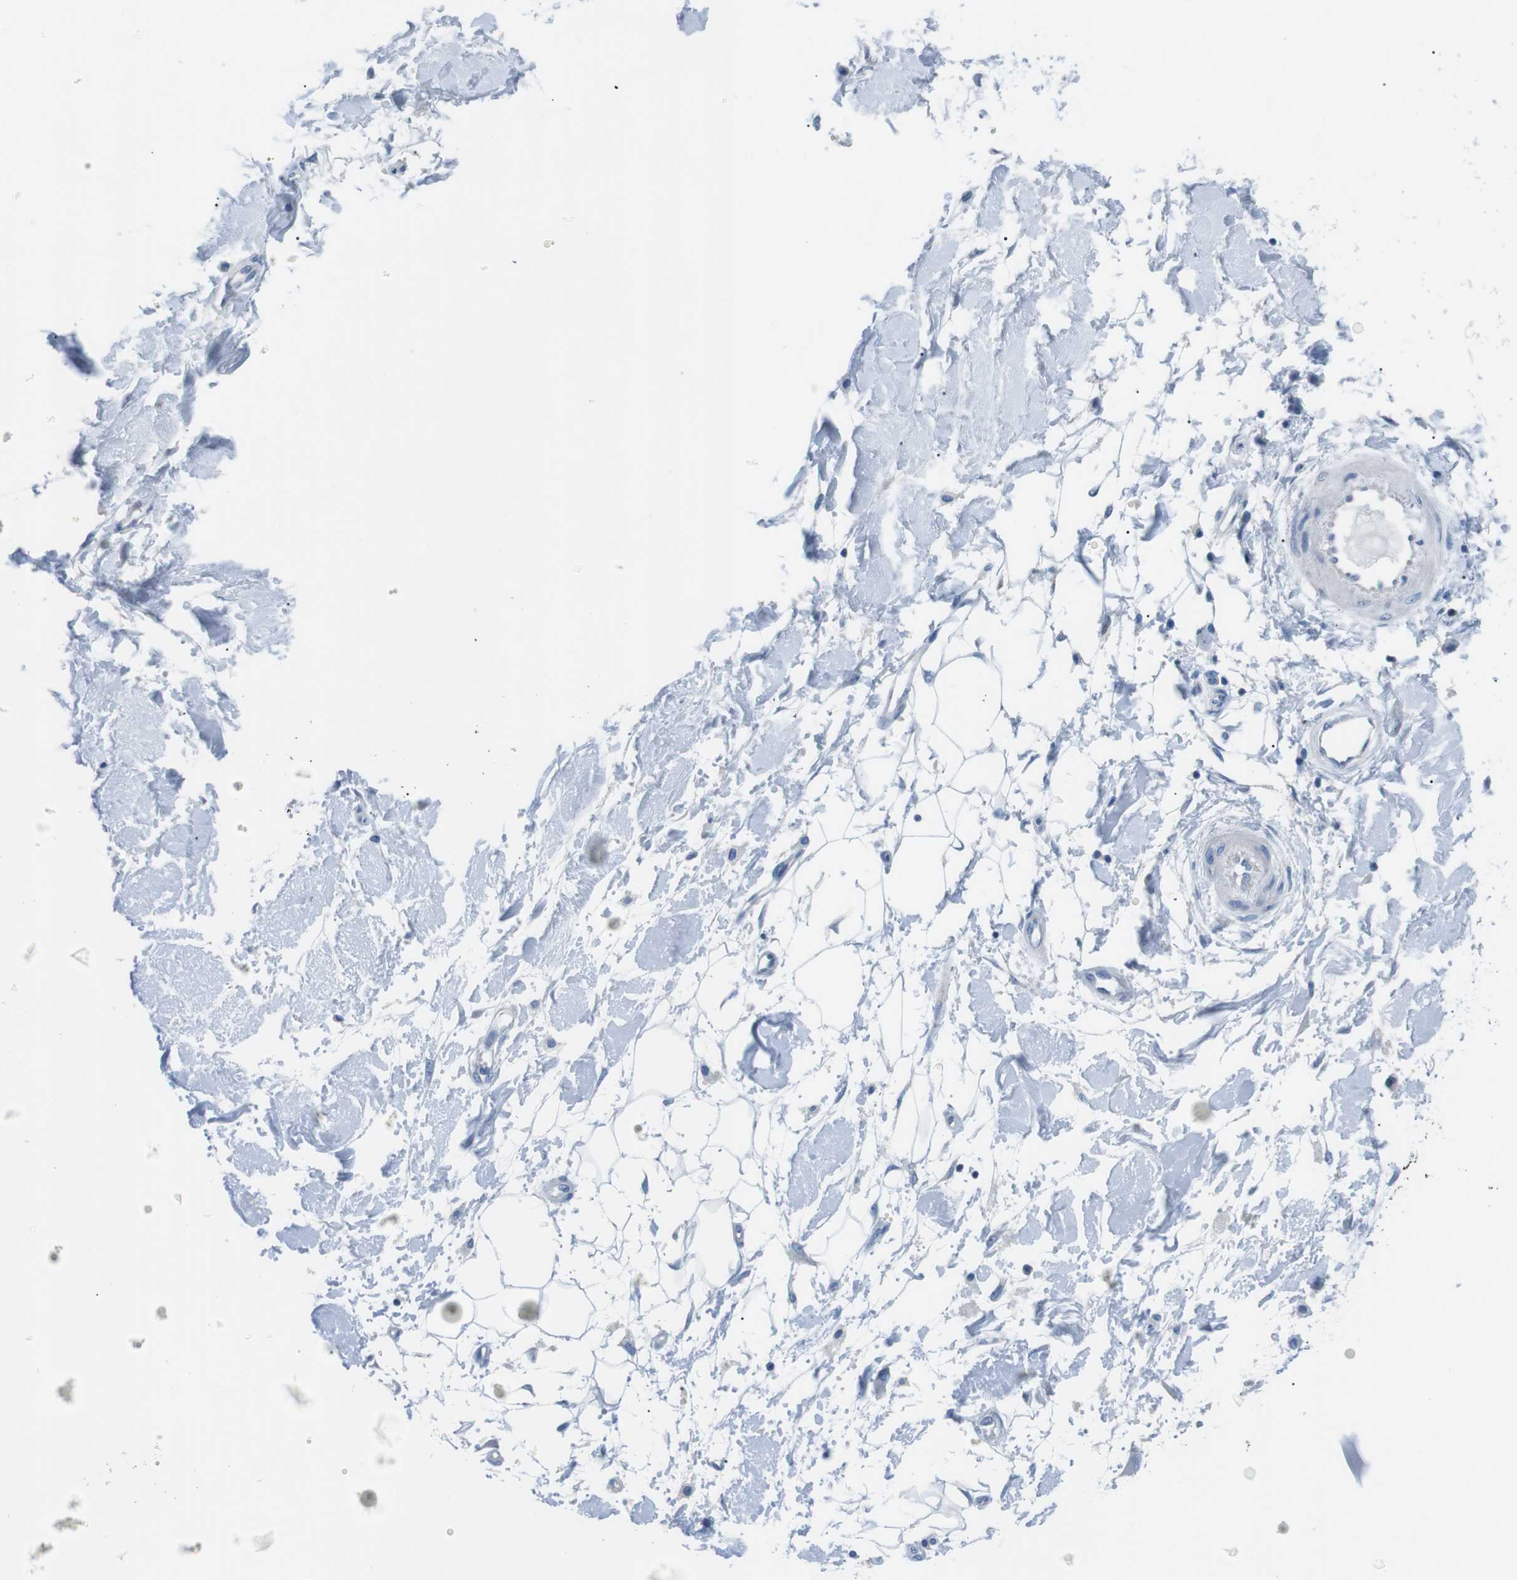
{"staining": {"intensity": "negative", "quantity": "none", "location": "none"}, "tissue": "adipose tissue", "cell_type": "Adipocytes", "image_type": "normal", "snomed": [{"axis": "morphology", "description": "Normal tissue, NOS"}, {"axis": "morphology", "description": "Squamous cell carcinoma, NOS"}, {"axis": "topography", "description": "Skin"}, {"axis": "topography", "description": "Peripheral nerve tissue"}], "caption": "Immunohistochemical staining of normal adipose tissue displays no significant positivity in adipocytes.", "gene": "MUC2", "patient": {"sex": "male", "age": 83}}